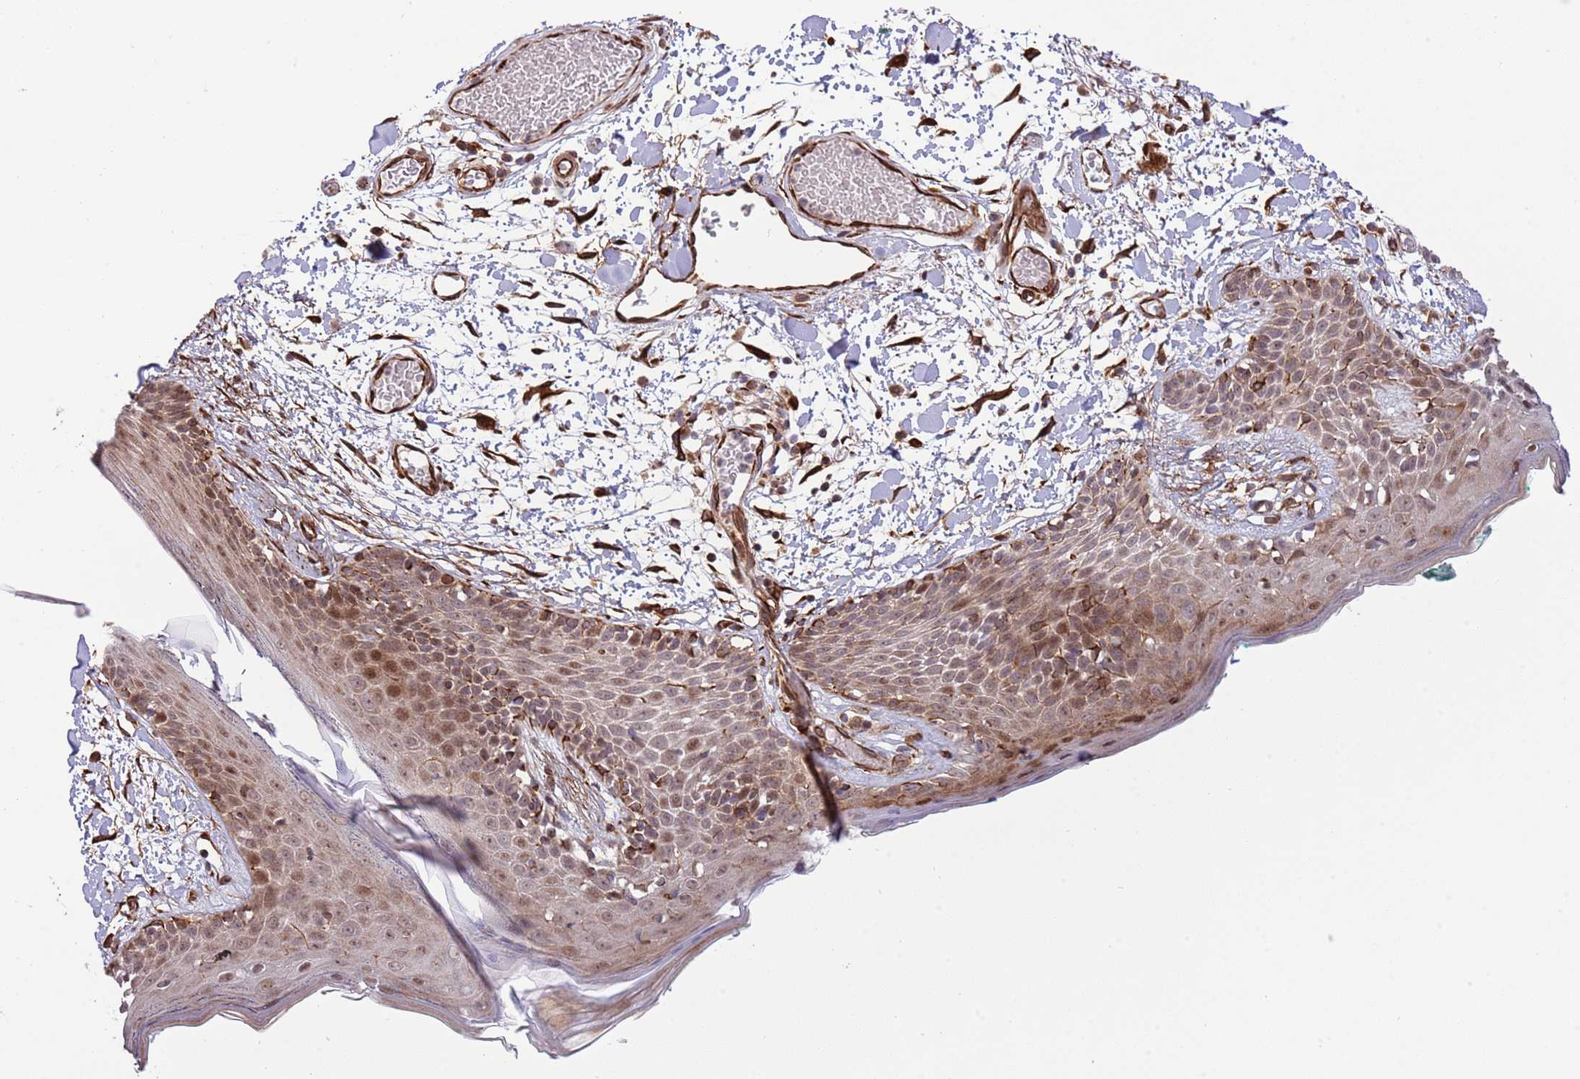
{"staining": {"intensity": "moderate", "quantity": ">75%", "location": "cytoplasmic/membranous"}, "tissue": "skin", "cell_type": "Fibroblasts", "image_type": "normal", "snomed": [{"axis": "morphology", "description": "Normal tissue, NOS"}, {"axis": "topography", "description": "Skin"}], "caption": "Skin was stained to show a protein in brown. There is medium levels of moderate cytoplasmic/membranous expression in about >75% of fibroblasts. The staining is performed using DAB (3,3'-diaminobenzidine) brown chromogen to label protein expression. The nuclei are counter-stained blue using hematoxylin.", "gene": "NEK3", "patient": {"sex": "male", "age": 79}}